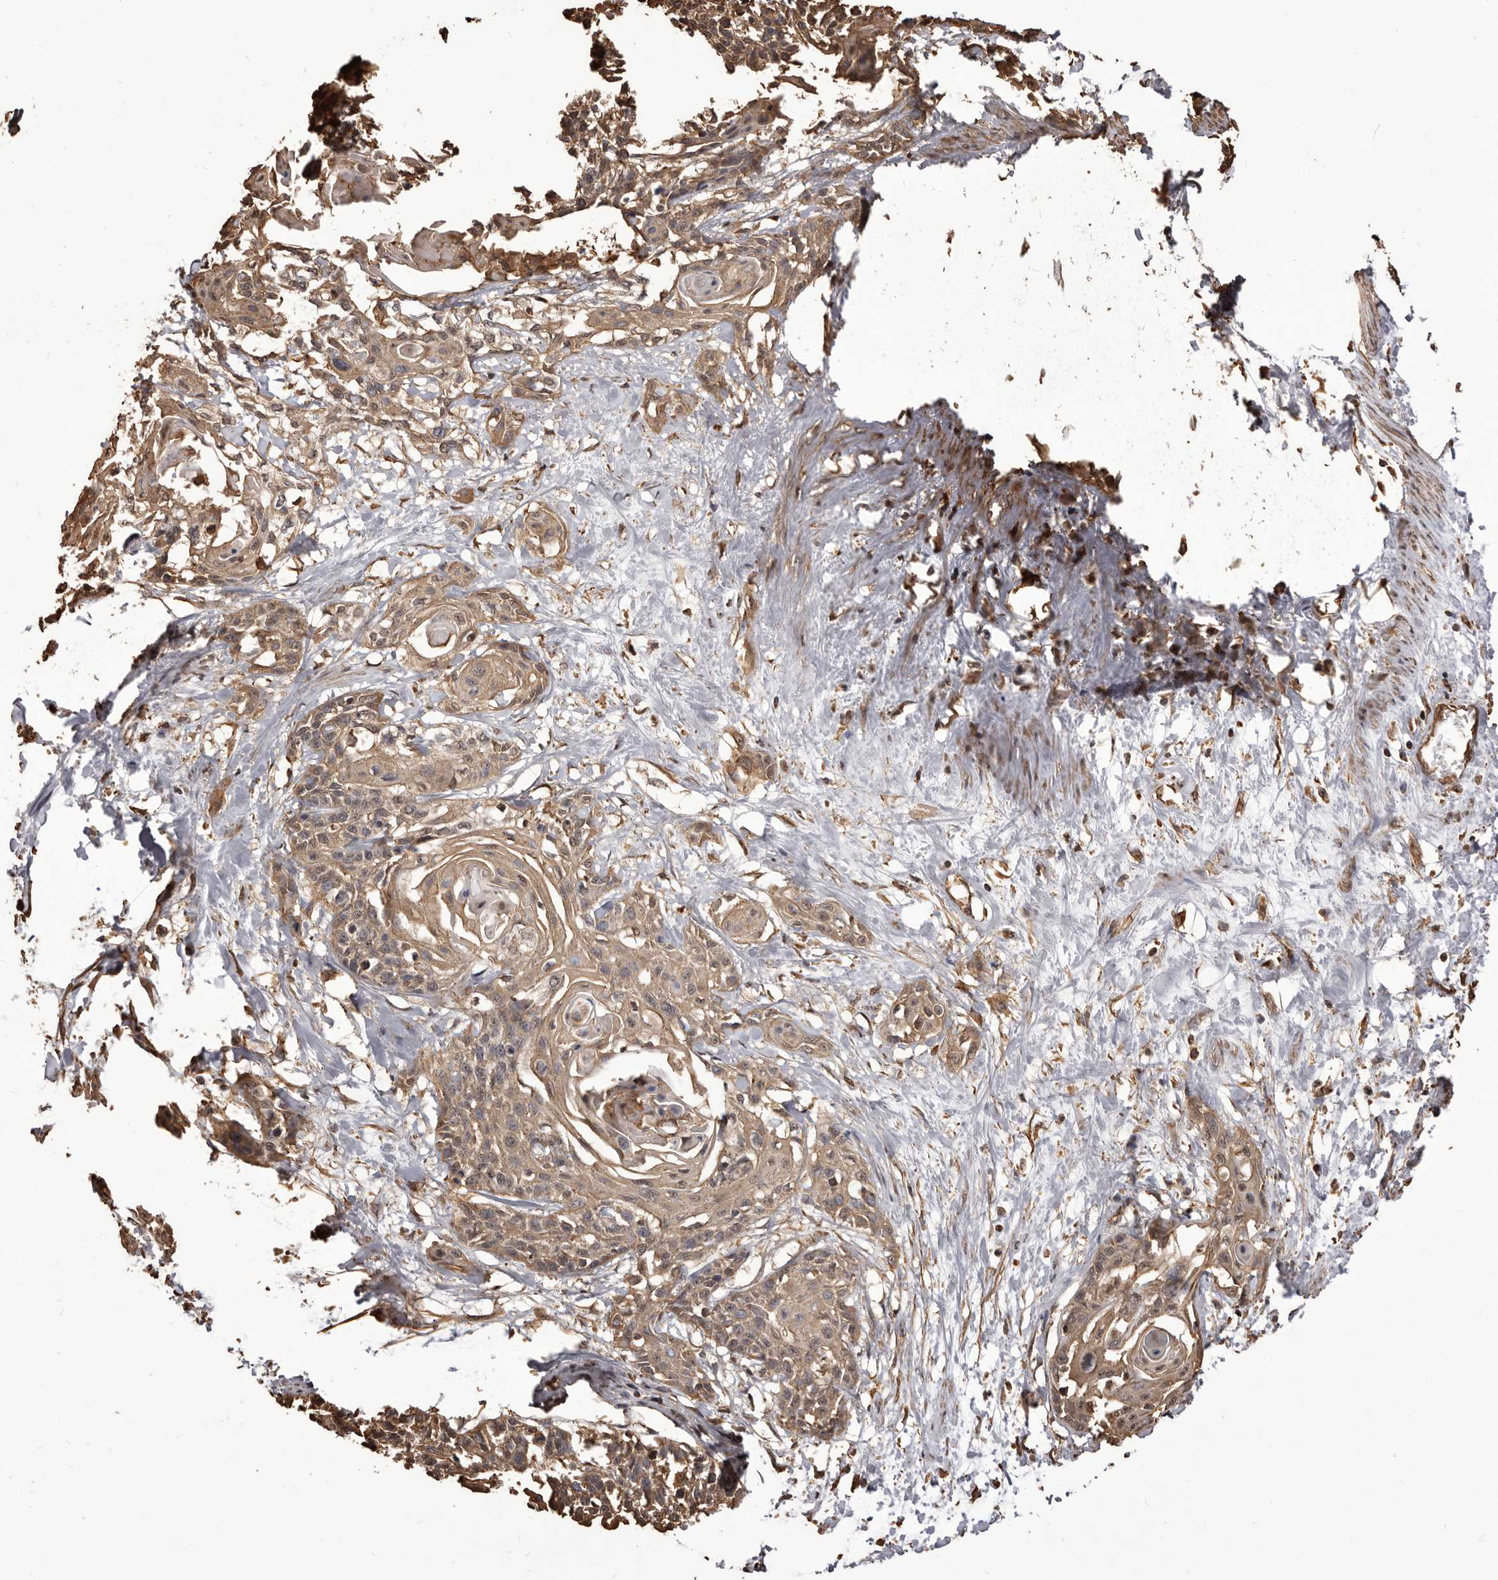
{"staining": {"intensity": "moderate", "quantity": ">75%", "location": "cytoplasmic/membranous"}, "tissue": "cervical cancer", "cell_type": "Tumor cells", "image_type": "cancer", "snomed": [{"axis": "morphology", "description": "Squamous cell carcinoma, NOS"}, {"axis": "topography", "description": "Cervix"}], "caption": "A brown stain highlights moderate cytoplasmic/membranous staining of a protein in human cervical squamous cell carcinoma tumor cells. (DAB IHC, brown staining for protein, blue staining for nuclei).", "gene": "ALPK1", "patient": {"sex": "female", "age": 57}}